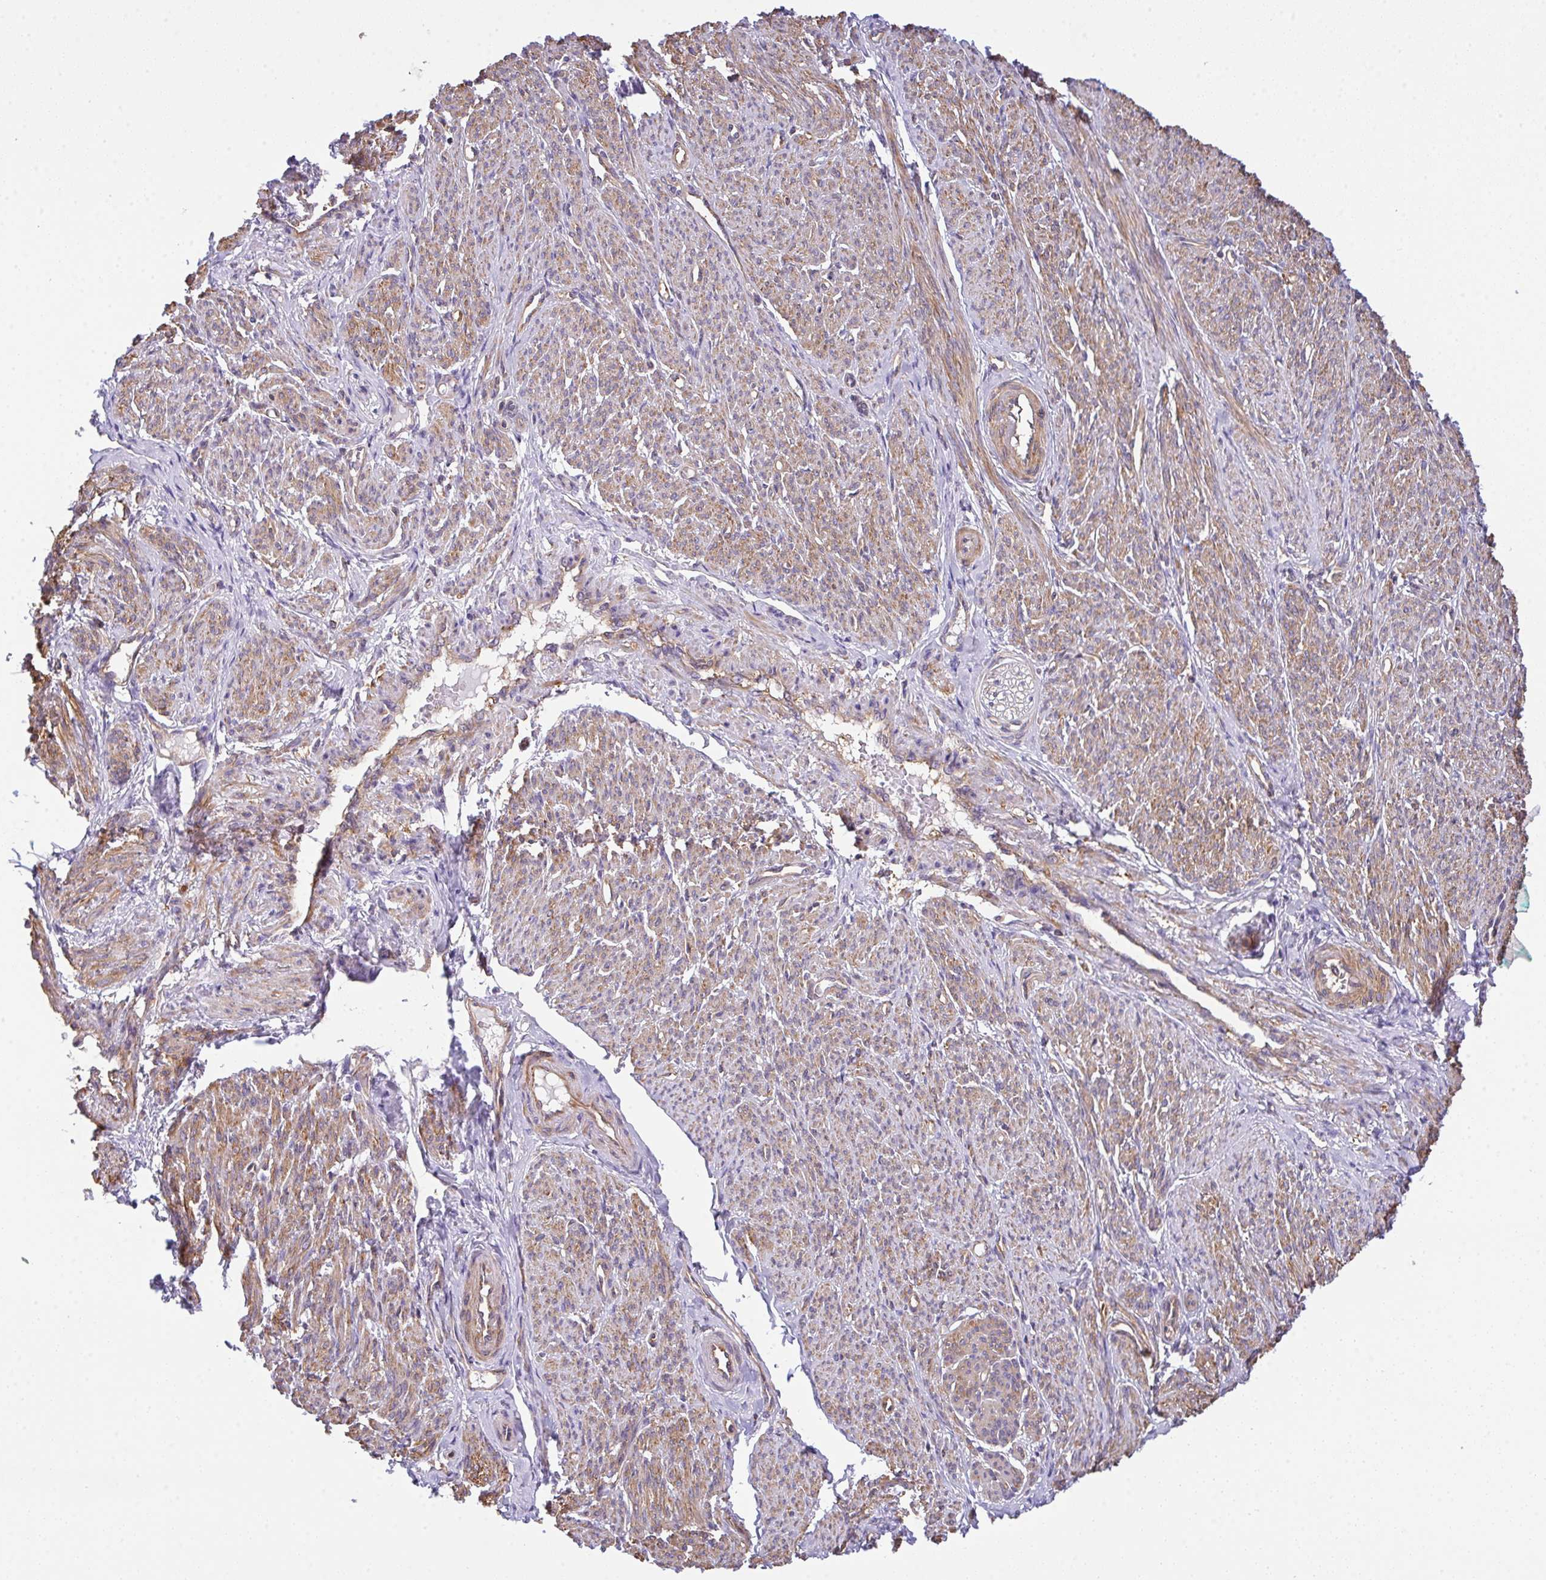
{"staining": {"intensity": "moderate", "quantity": ">75%", "location": "cytoplasmic/membranous"}, "tissue": "smooth muscle", "cell_type": "Smooth muscle cells", "image_type": "normal", "snomed": [{"axis": "morphology", "description": "Normal tissue, NOS"}, {"axis": "topography", "description": "Smooth muscle"}], "caption": "Smooth muscle cells show medium levels of moderate cytoplasmic/membranous expression in approximately >75% of cells in unremarkable human smooth muscle. (Stains: DAB in brown, nuclei in blue, Microscopy: brightfield microscopy at high magnification).", "gene": "TMEM229A", "patient": {"sex": "female", "age": 65}}